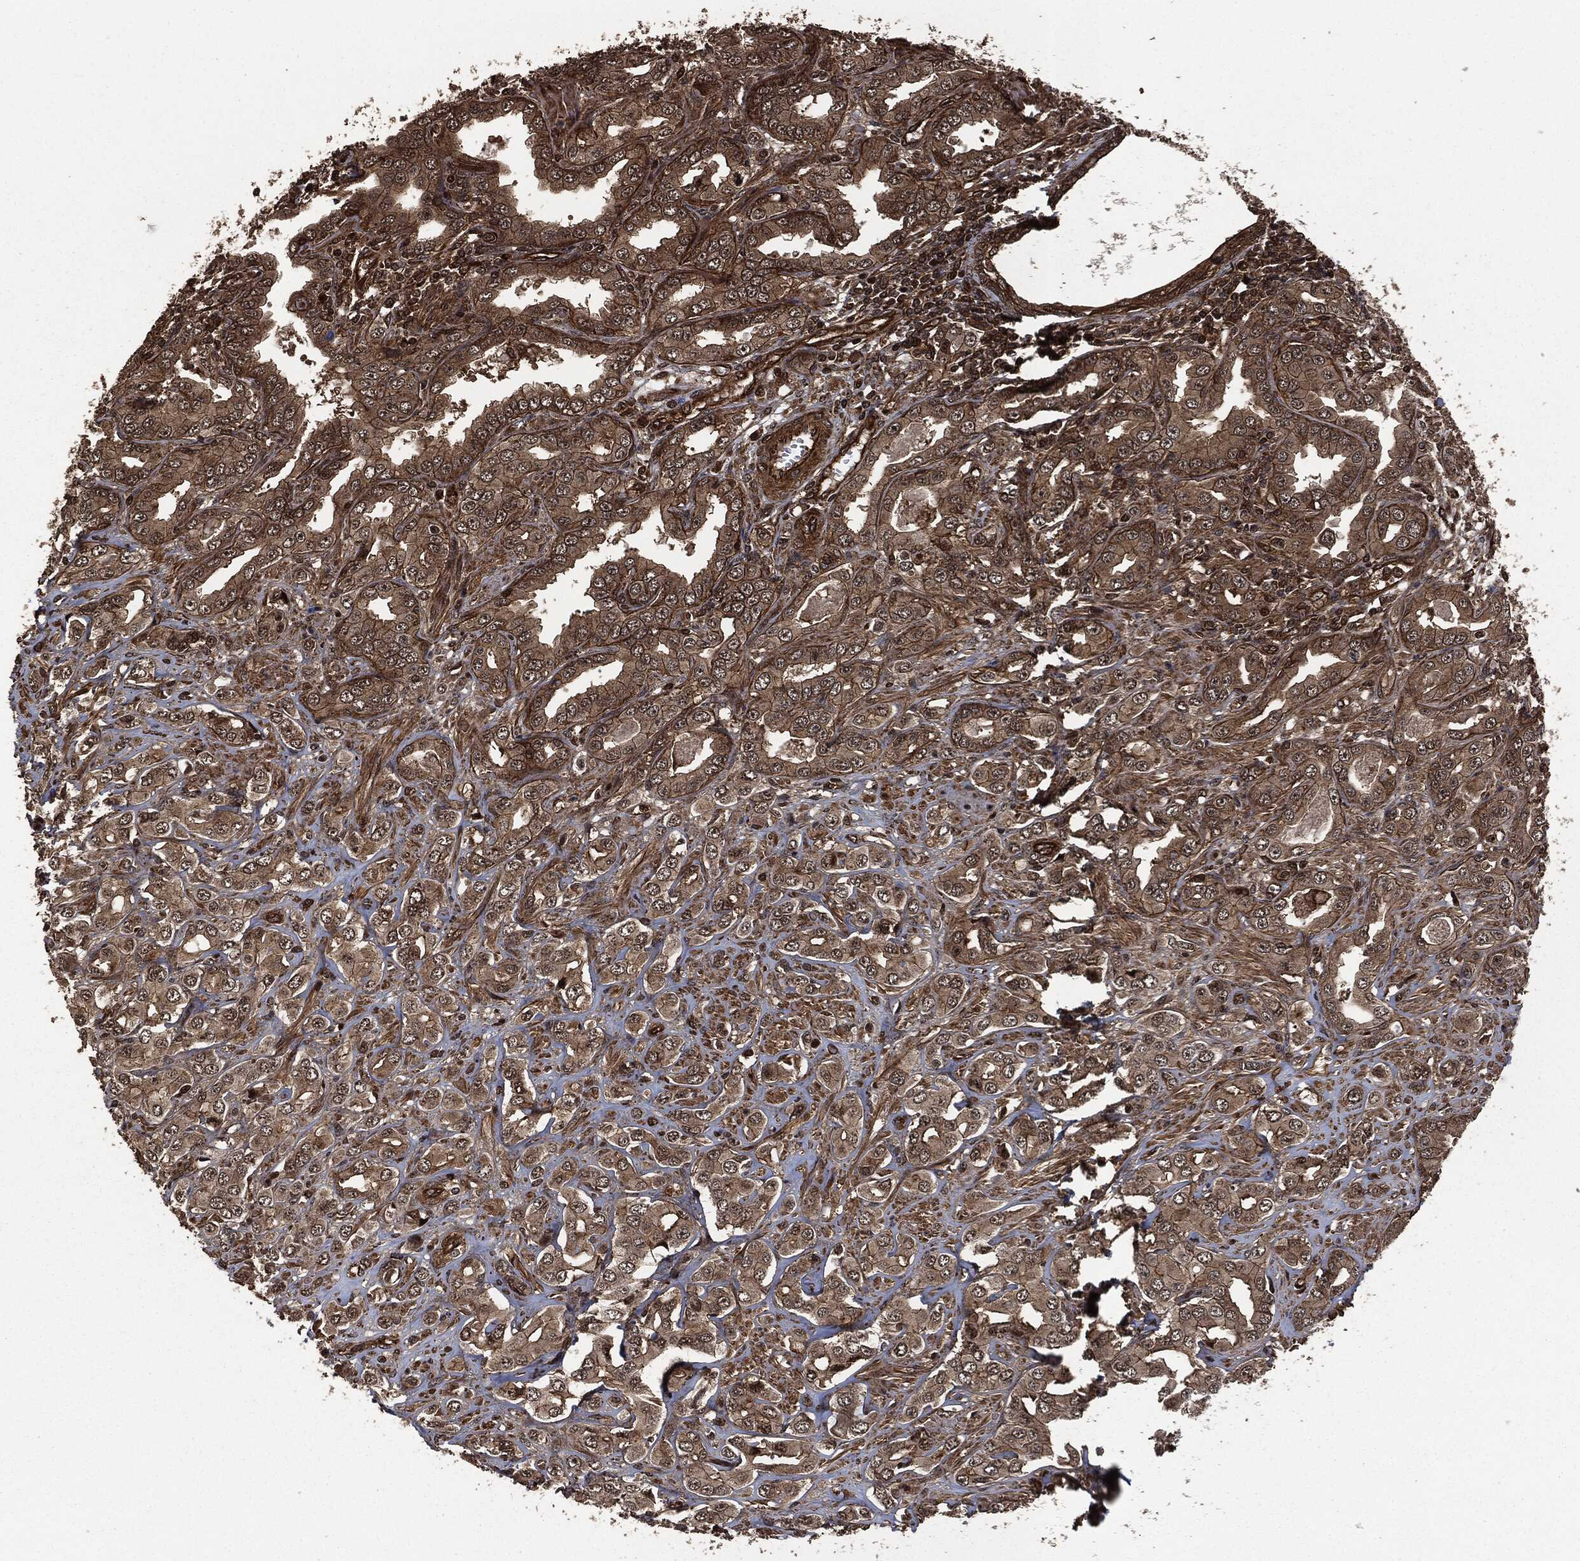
{"staining": {"intensity": "strong", "quantity": "25%-75%", "location": "cytoplasmic/membranous"}, "tissue": "prostate cancer", "cell_type": "Tumor cells", "image_type": "cancer", "snomed": [{"axis": "morphology", "description": "Adenocarcinoma, NOS"}, {"axis": "topography", "description": "Prostate and seminal vesicle, NOS"}, {"axis": "topography", "description": "Prostate"}], "caption": "Immunohistochemical staining of adenocarcinoma (prostate) shows high levels of strong cytoplasmic/membranous staining in approximately 25%-75% of tumor cells. (brown staining indicates protein expression, while blue staining denotes nuclei).", "gene": "HRAS", "patient": {"sex": "male", "age": 69}}